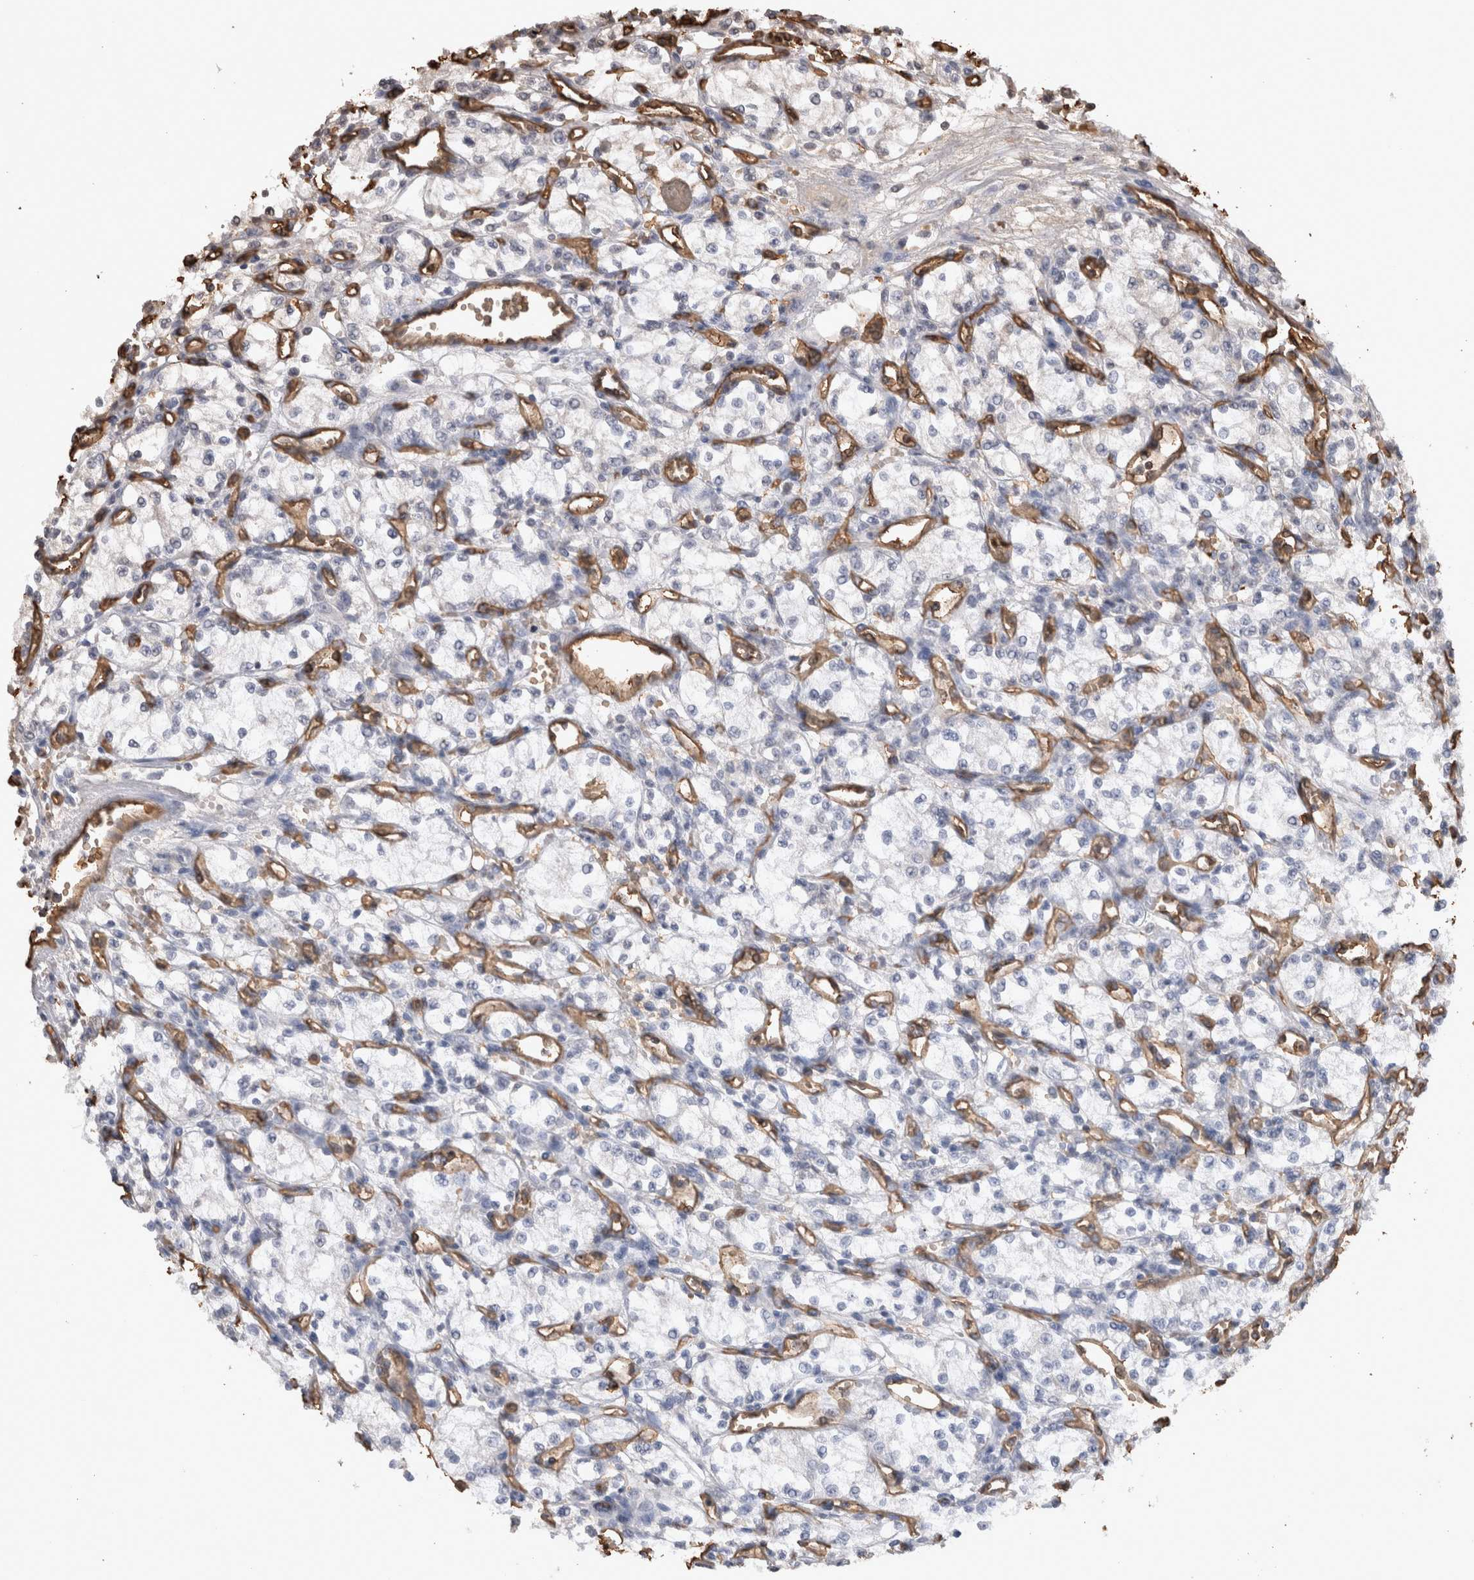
{"staining": {"intensity": "negative", "quantity": "none", "location": "none"}, "tissue": "renal cancer", "cell_type": "Tumor cells", "image_type": "cancer", "snomed": [{"axis": "morphology", "description": "Normal tissue, NOS"}, {"axis": "morphology", "description": "Adenocarcinoma, NOS"}, {"axis": "topography", "description": "Kidney"}], "caption": "High magnification brightfield microscopy of renal cancer stained with DAB (brown) and counterstained with hematoxylin (blue): tumor cells show no significant expression.", "gene": "IL17RC", "patient": {"sex": "male", "age": 59}}